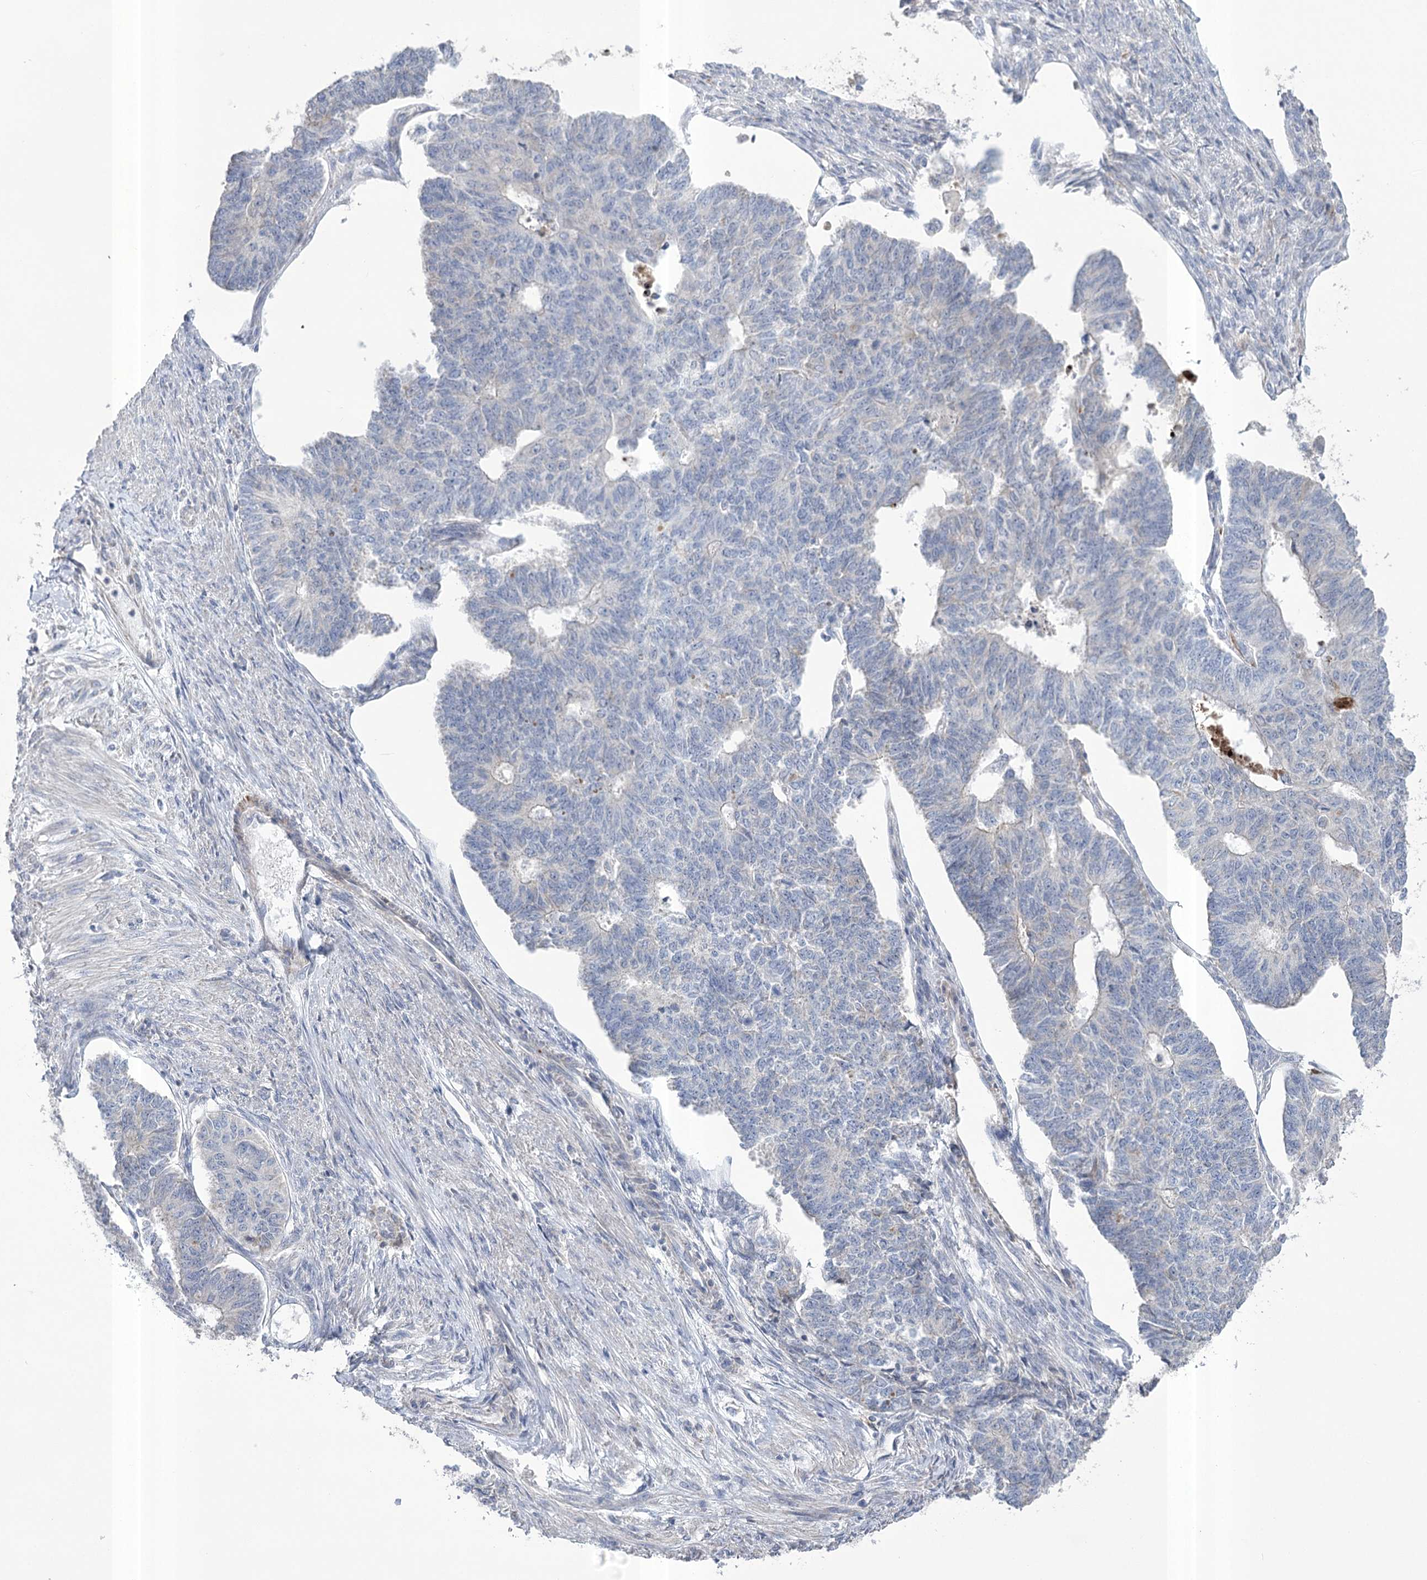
{"staining": {"intensity": "negative", "quantity": "none", "location": "none"}, "tissue": "endometrial cancer", "cell_type": "Tumor cells", "image_type": "cancer", "snomed": [{"axis": "morphology", "description": "Adenocarcinoma, NOS"}, {"axis": "topography", "description": "Endometrium"}], "caption": "Immunohistochemistry image of human endometrial cancer (adenocarcinoma) stained for a protein (brown), which shows no expression in tumor cells.", "gene": "PDHB", "patient": {"sex": "female", "age": 32}}